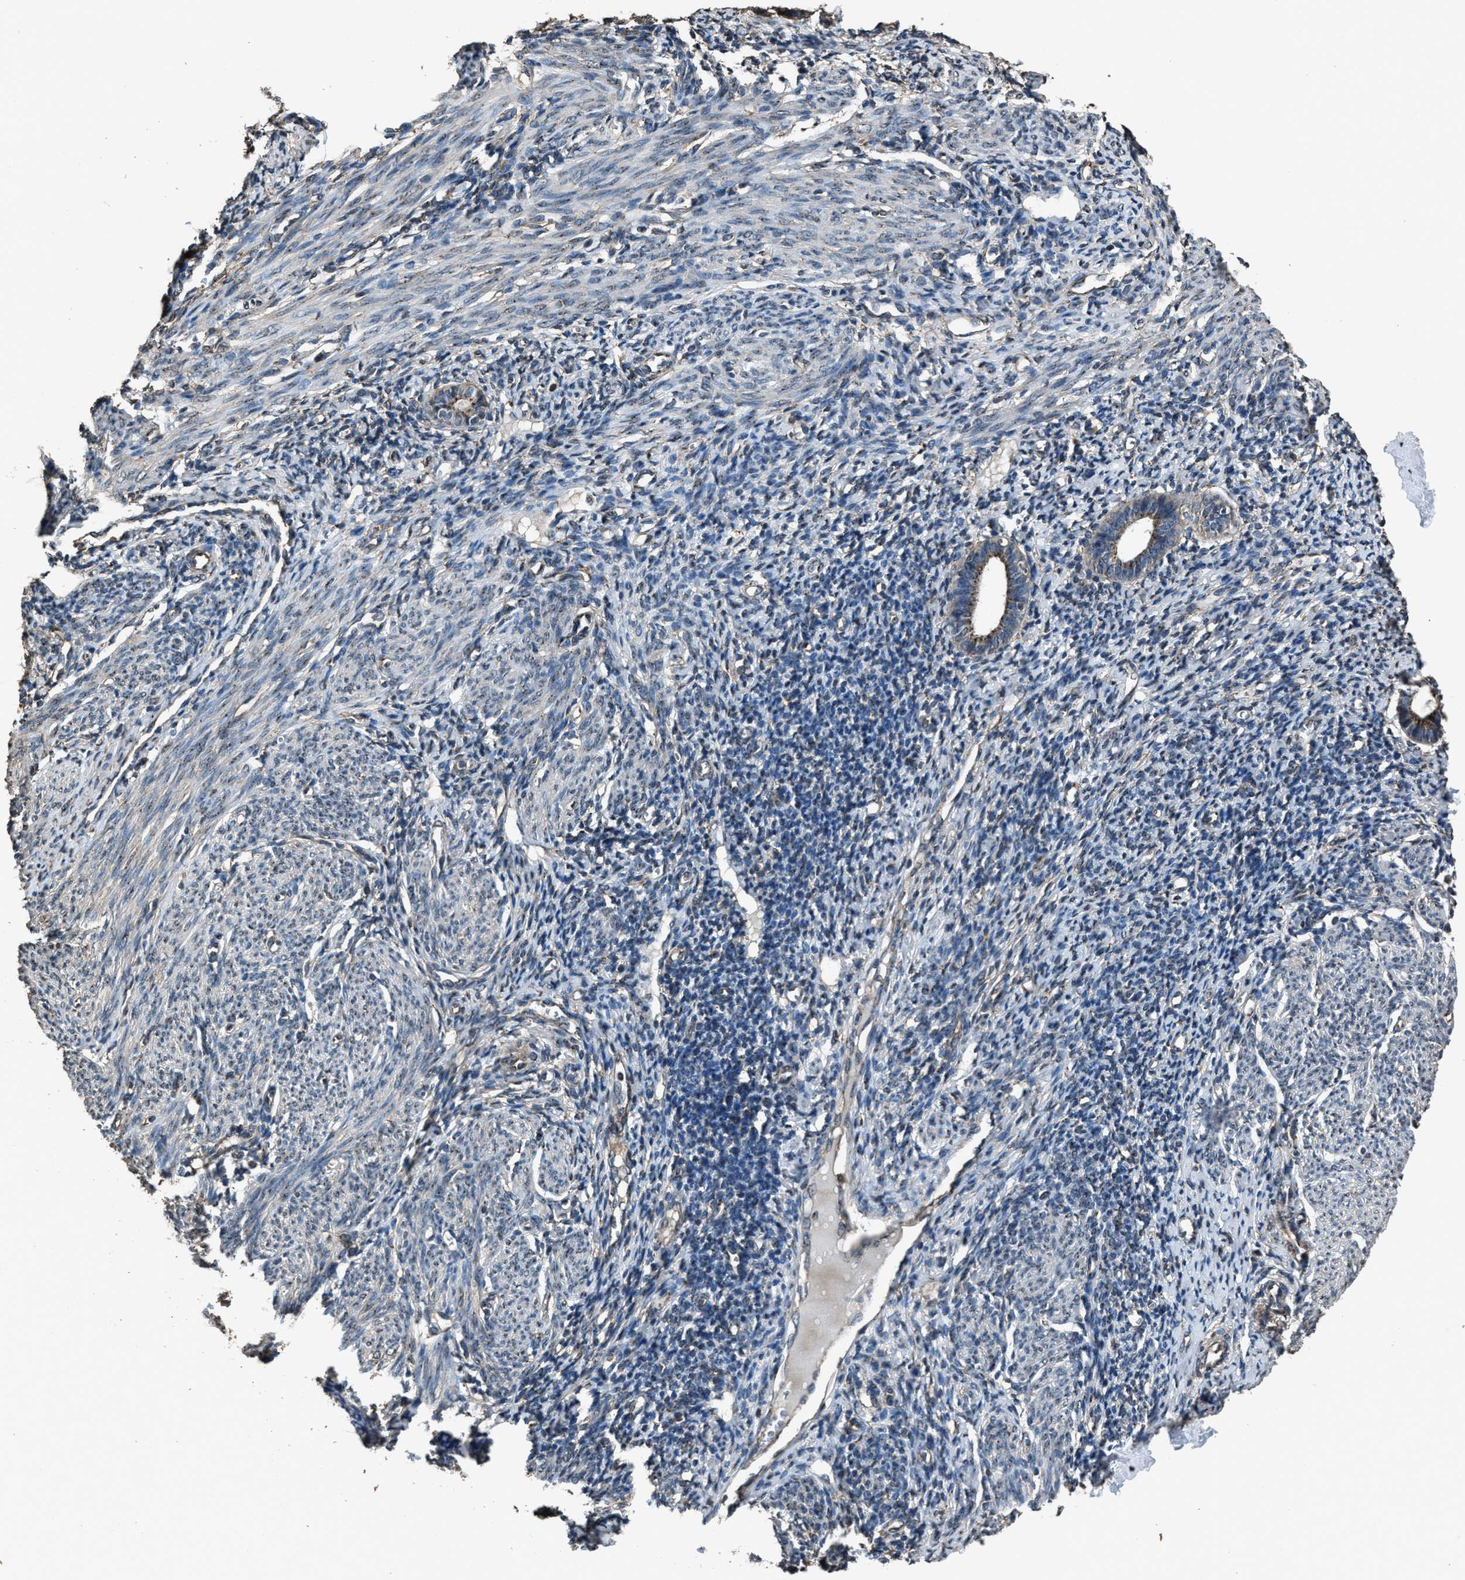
{"staining": {"intensity": "weak", "quantity": "25%-75%", "location": "cytoplasmic/membranous"}, "tissue": "endometrium", "cell_type": "Cells in endometrial stroma", "image_type": "normal", "snomed": [{"axis": "morphology", "description": "Normal tissue, NOS"}, {"axis": "morphology", "description": "Adenocarcinoma, NOS"}, {"axis": "topography", "description": "Endometrium"}], "caption": "Immunohistochemistry (IHC) of benign human endometrium demonstrates low levels of weak cytoplasmic/membranous expression in approximately 25%-75% of cells in endometrial stroma. The protein is shown in brown color, while the nuclei are stained blue.", "gene": "SLC38A10", "patient": {"sex": "female", "age": 57}}